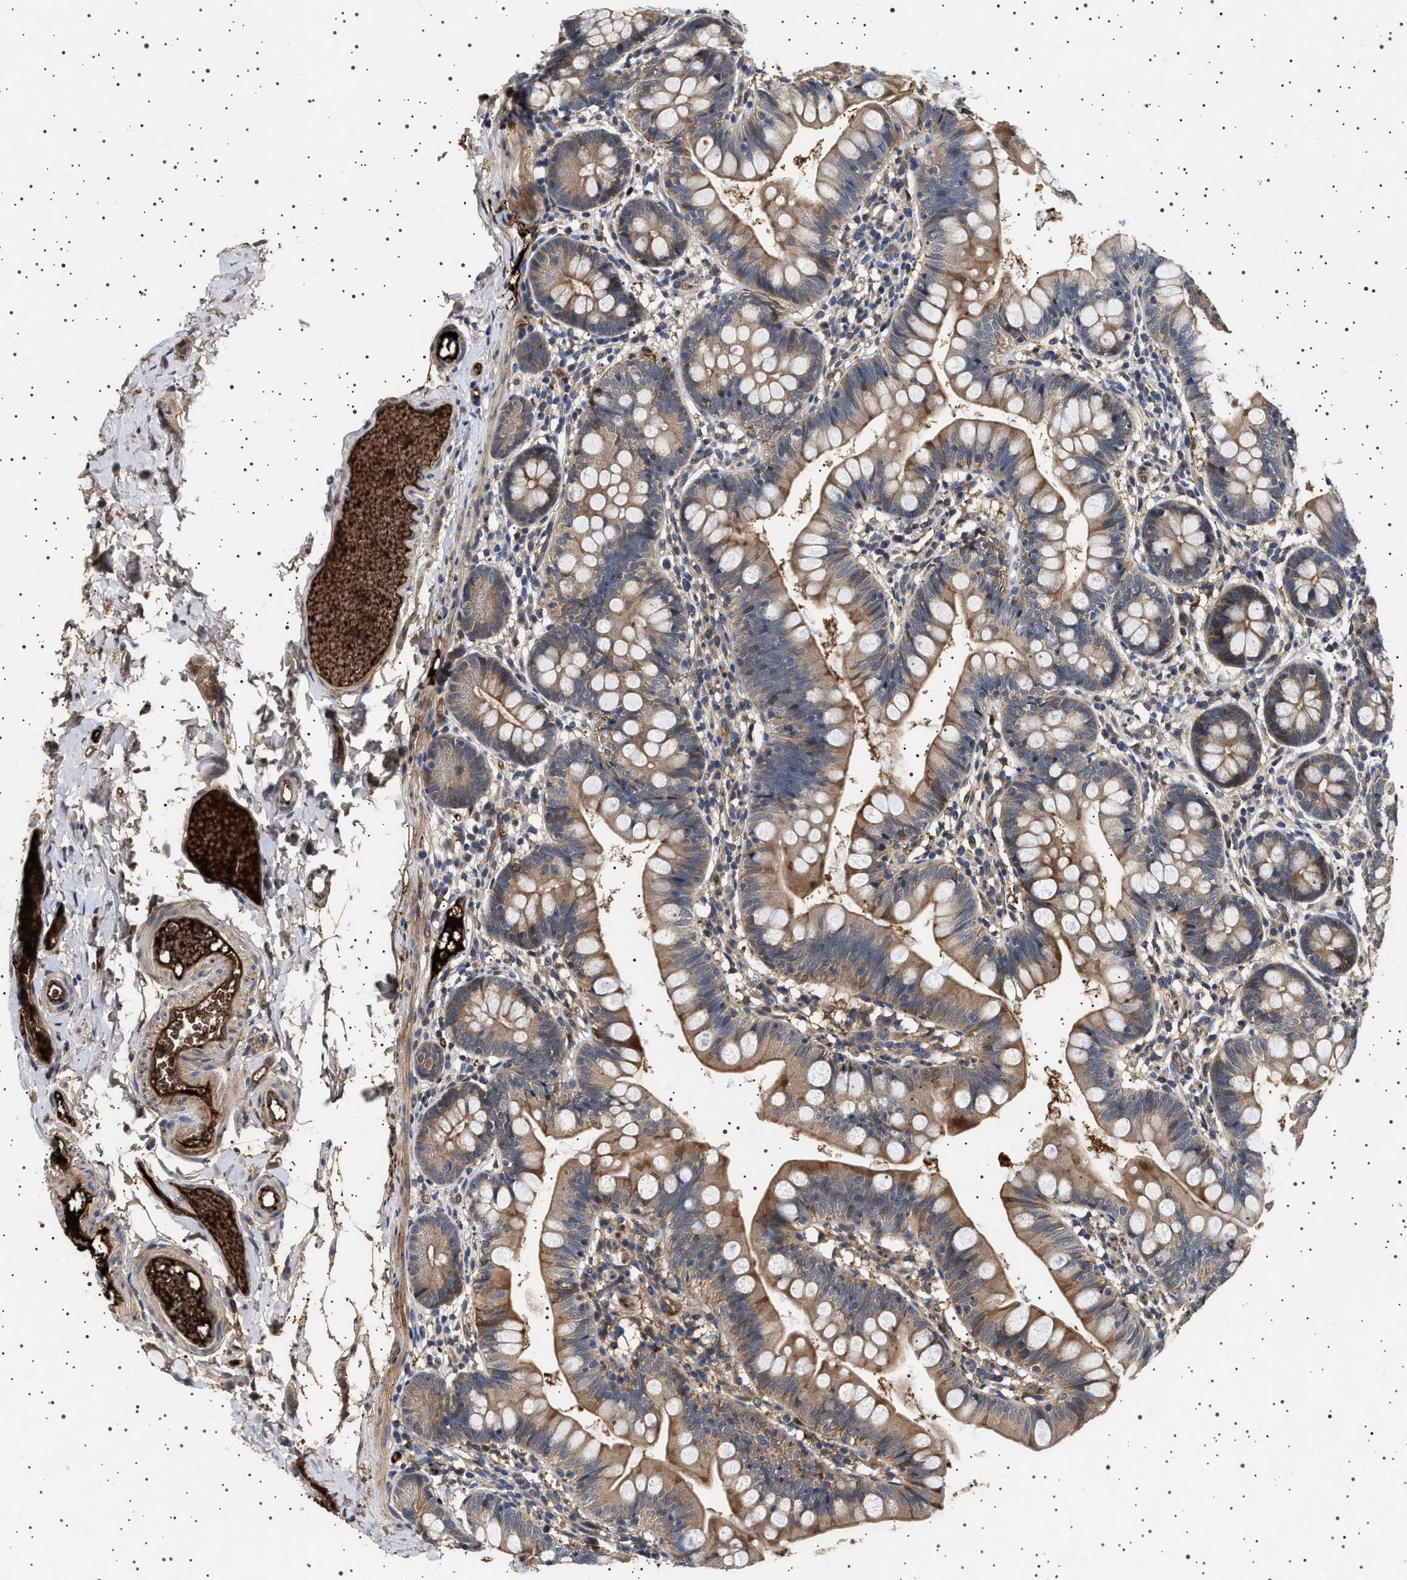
{"staining": {"intensity": "strong", "quantity": "25%-75%", "location": "cytoplasmic/membranous"}, "tissue": "small intestine", "cell_type": "Glandular cells", "image_type": "normal", "snomed": [{"axis": "morphology", "description": "Normal tissue, NOS"}, {"axis": "topography", "description": "Small intestine"}], "caption": "Small intestine stained with IHC exhibits strong cytoplasmic/membranous expression in approximately 25%-75% of glandular cells.", "gene": "FICD", "patient": {"sex": "male", "age": 7}}